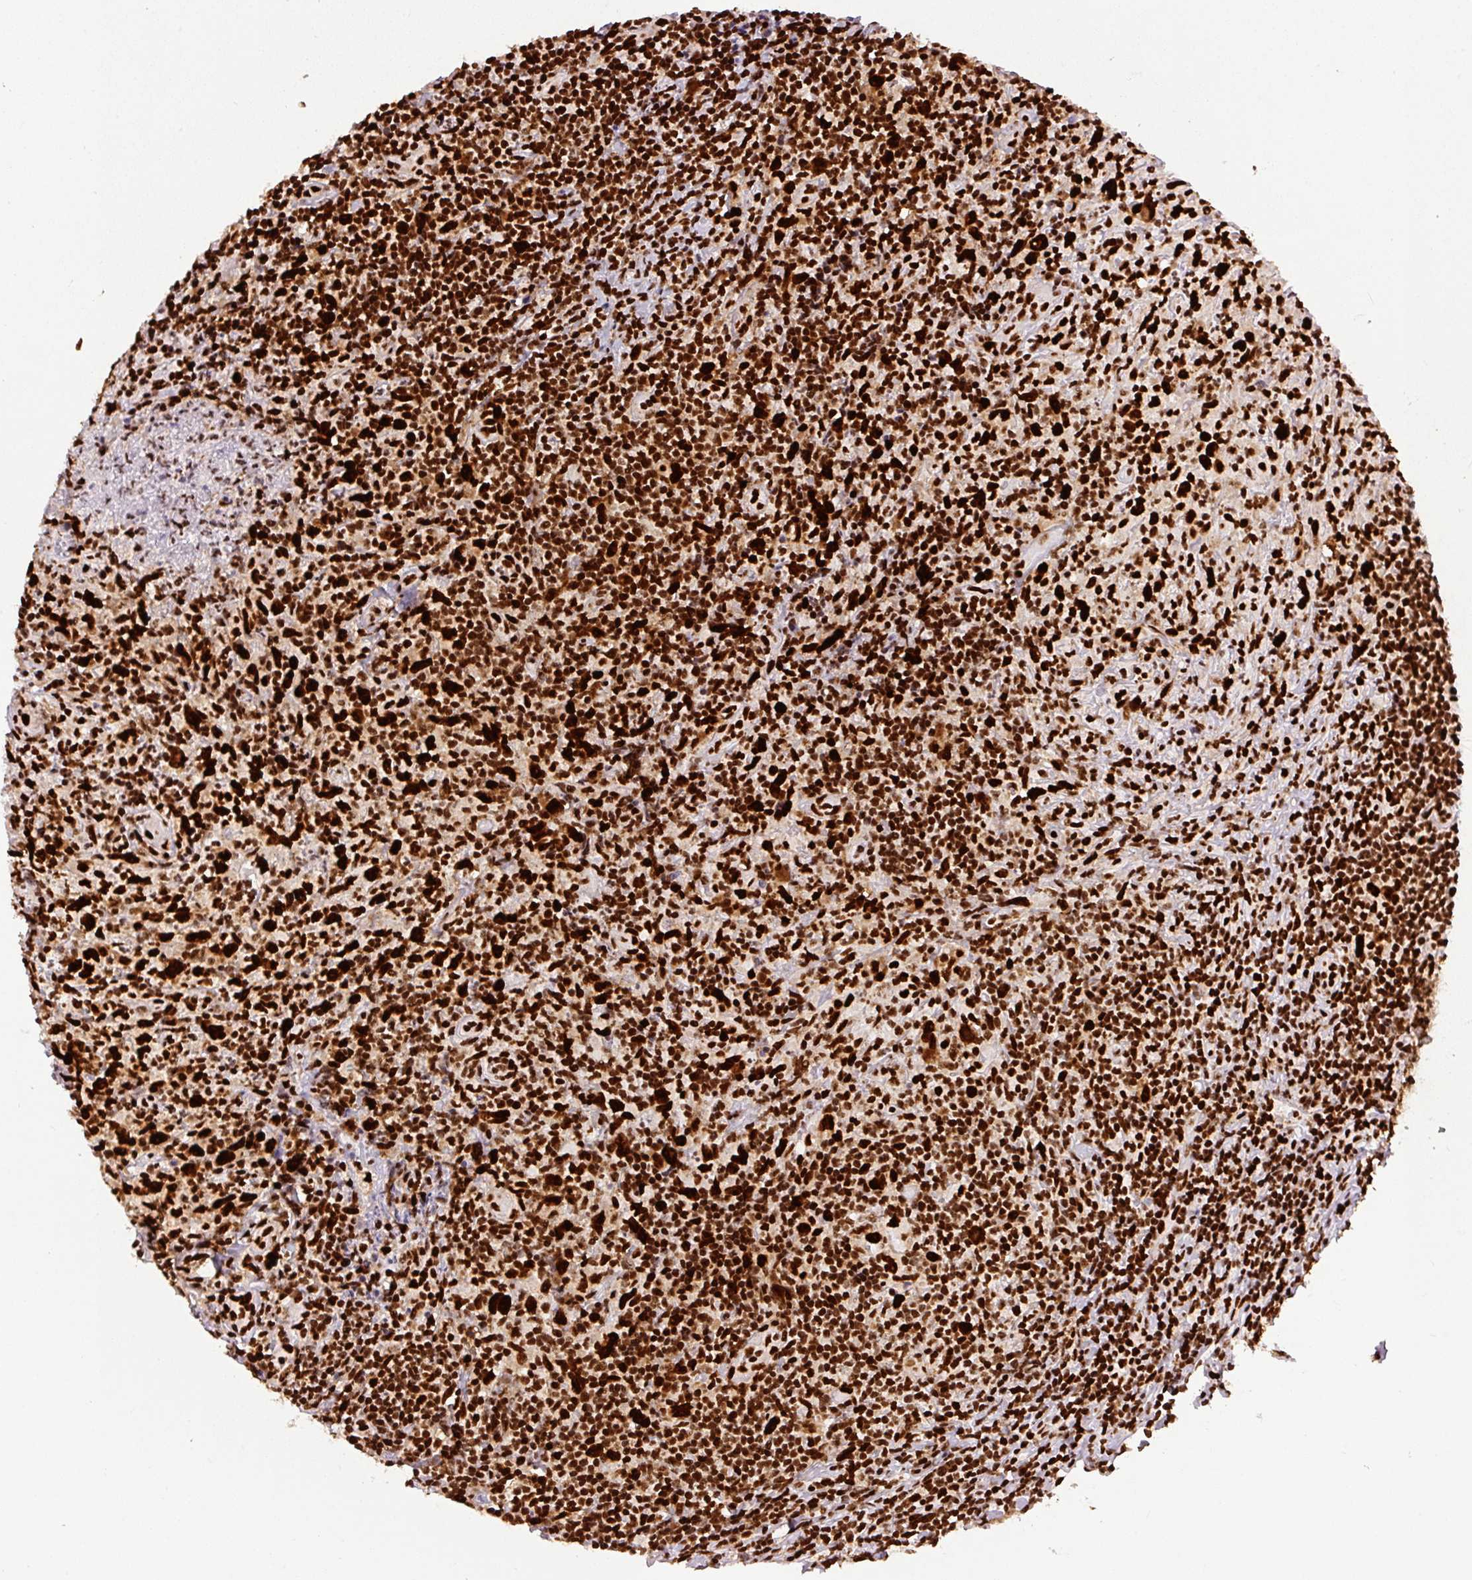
{"staining": {"intensity": "strong", "quantity": ">75%", "location": "nuclear"}, "tissue": "lymphoma", "cell_type": "Tumor cells", "image_type": "cancer", "snomed": [{"axis": "morphology", "description": "Hodgkin's disease, NOS"}, {"axis": "topography", "description": "Lymph node"}], "caption": "Immunohistochemistry (IHC) of Hodgkin's disease exhibits high levels of strong nuclear staining in about >75% of tumor cells.", "gene": "FUS", "patient": {"sex": "female", "age": 18}}